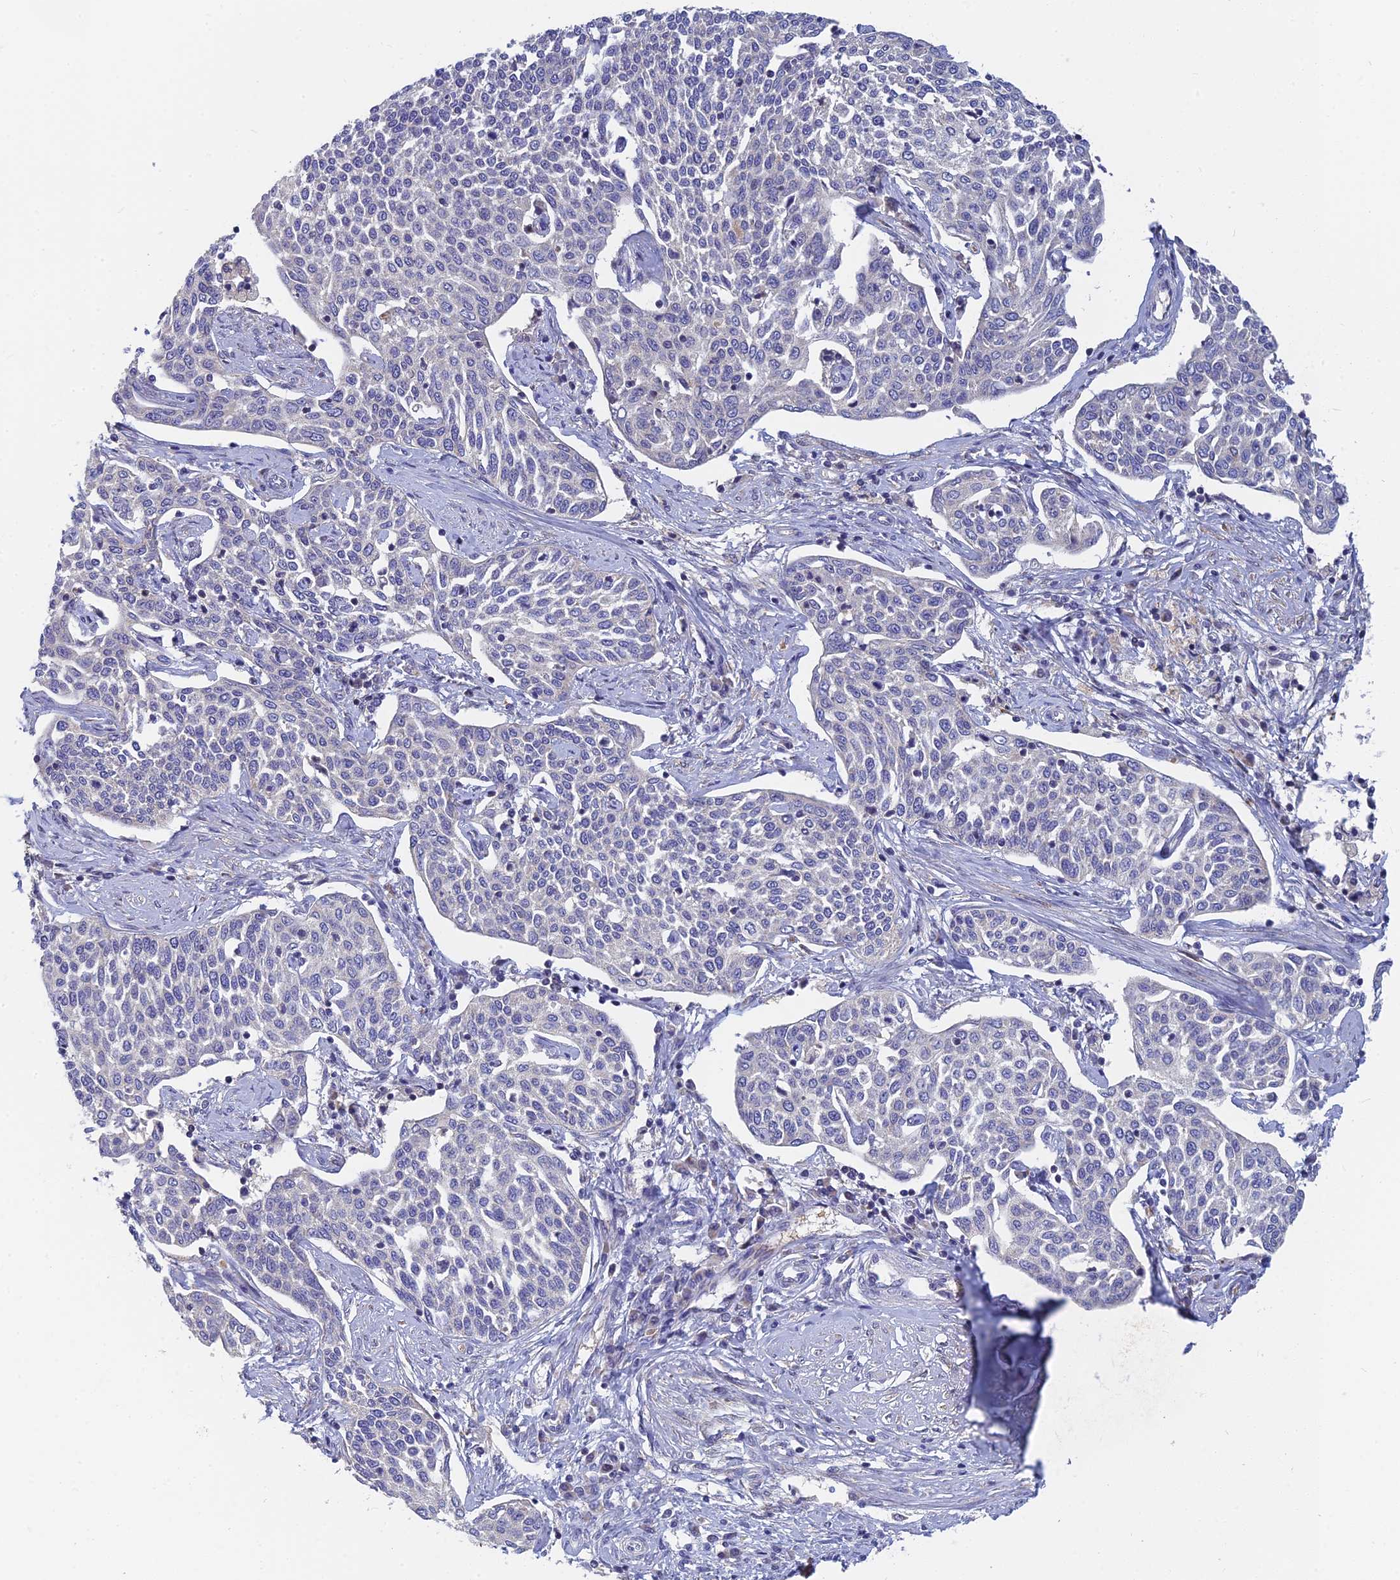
{"staining": {"intensity": "negative", "quantity": "none", "location": "none"}, "tissue": "cervical cancer", "cell_type": "Tumor cells", "image_type": "cancer", "snomed": [{"axis": "morphology", "description": "Squamous cell carcinoma, NOS"}, {"axis": "topography", "description": "Cervix"}], "caption": "Immunohistochemistry (IHC) histopathology image of neoplastic tissue: human squamous cell carcinoma (cervical) stained with DAB (3,3'-diaminobenzidine) reveals no significant protein staining in tumor cells.", "gene": "CACNA1B", "patient": {"sex": "female", "age": 34}}